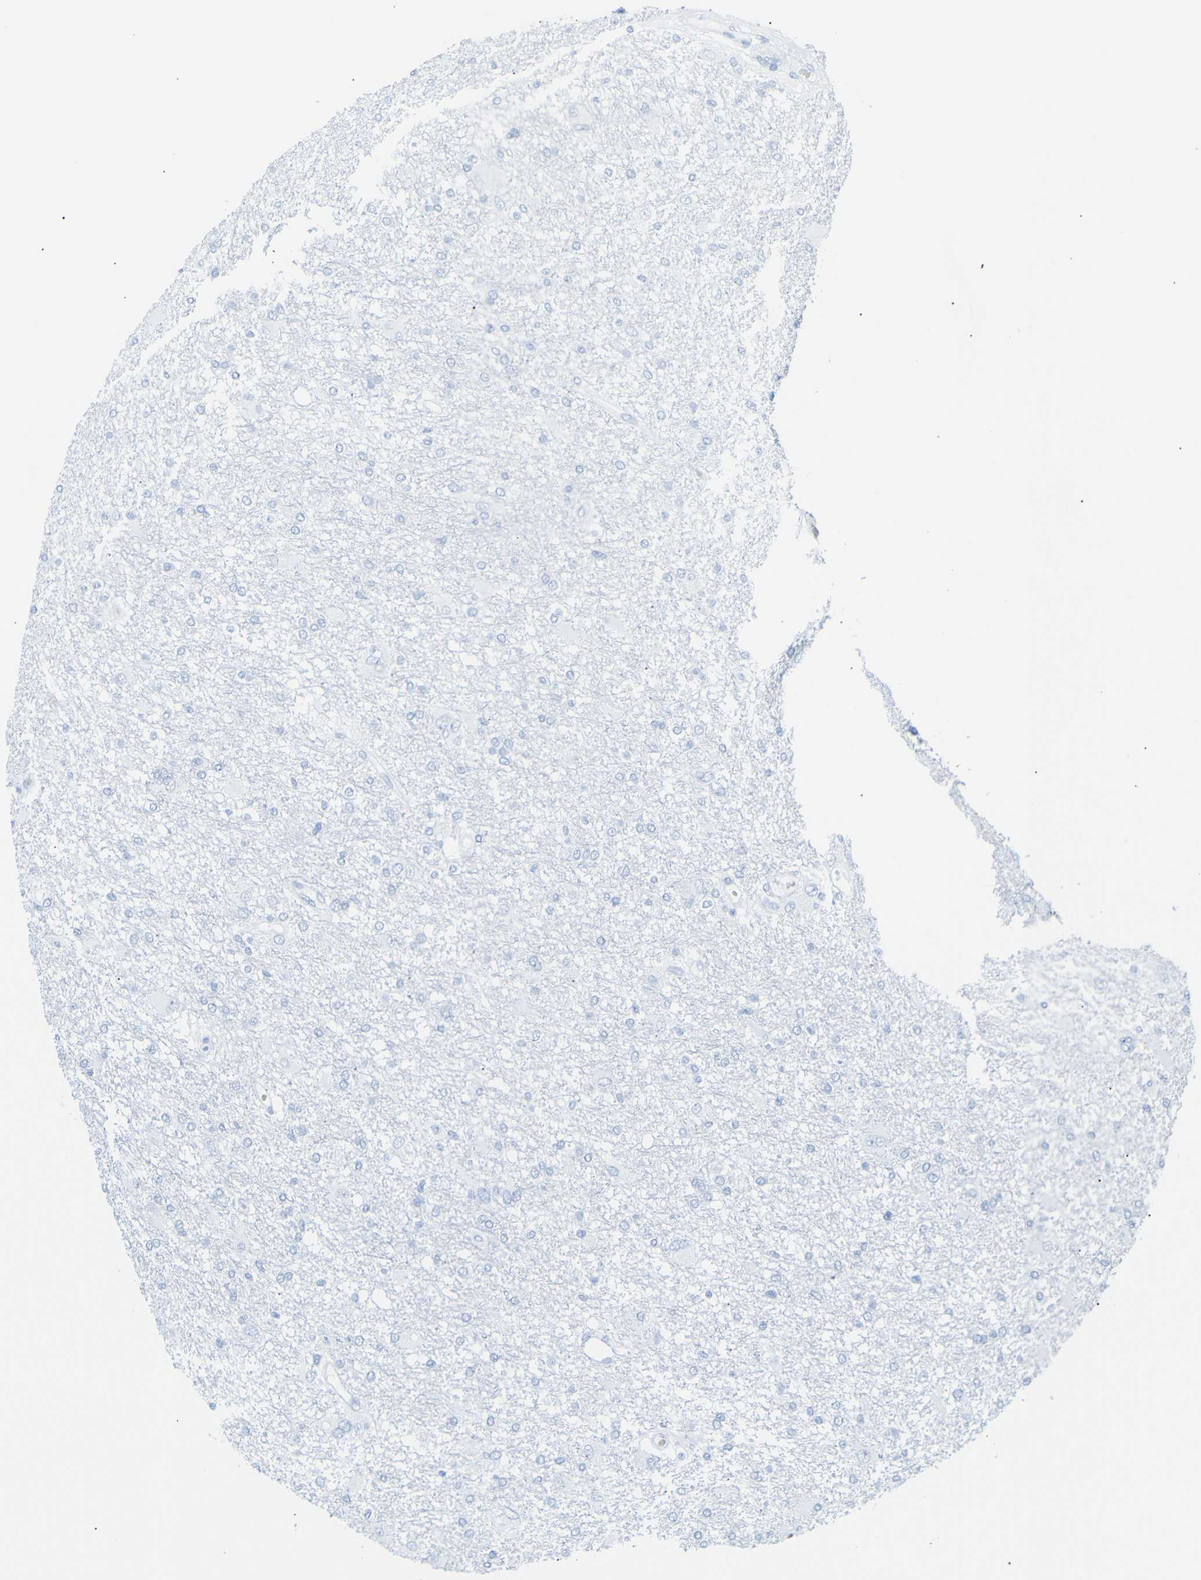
{"staining": {"intensity": "negative", "quantity": "none", "location": "none"}, "tissue": "glioma", "cell_type": "Tumor cells", "image_type": "cancer", "snomed": [{"axis": "morphology", "description": "Glioma, malignant, High grade"}, {"axis": "topography", "description": "Brain"}], "caption": "Immunohistochemistry (IHC) image of human glioma stained for a protein (brown), which displays no expression in tumor cells.", "gene": "DYNAP", "patient": {"sex": "female", "age": 59}}